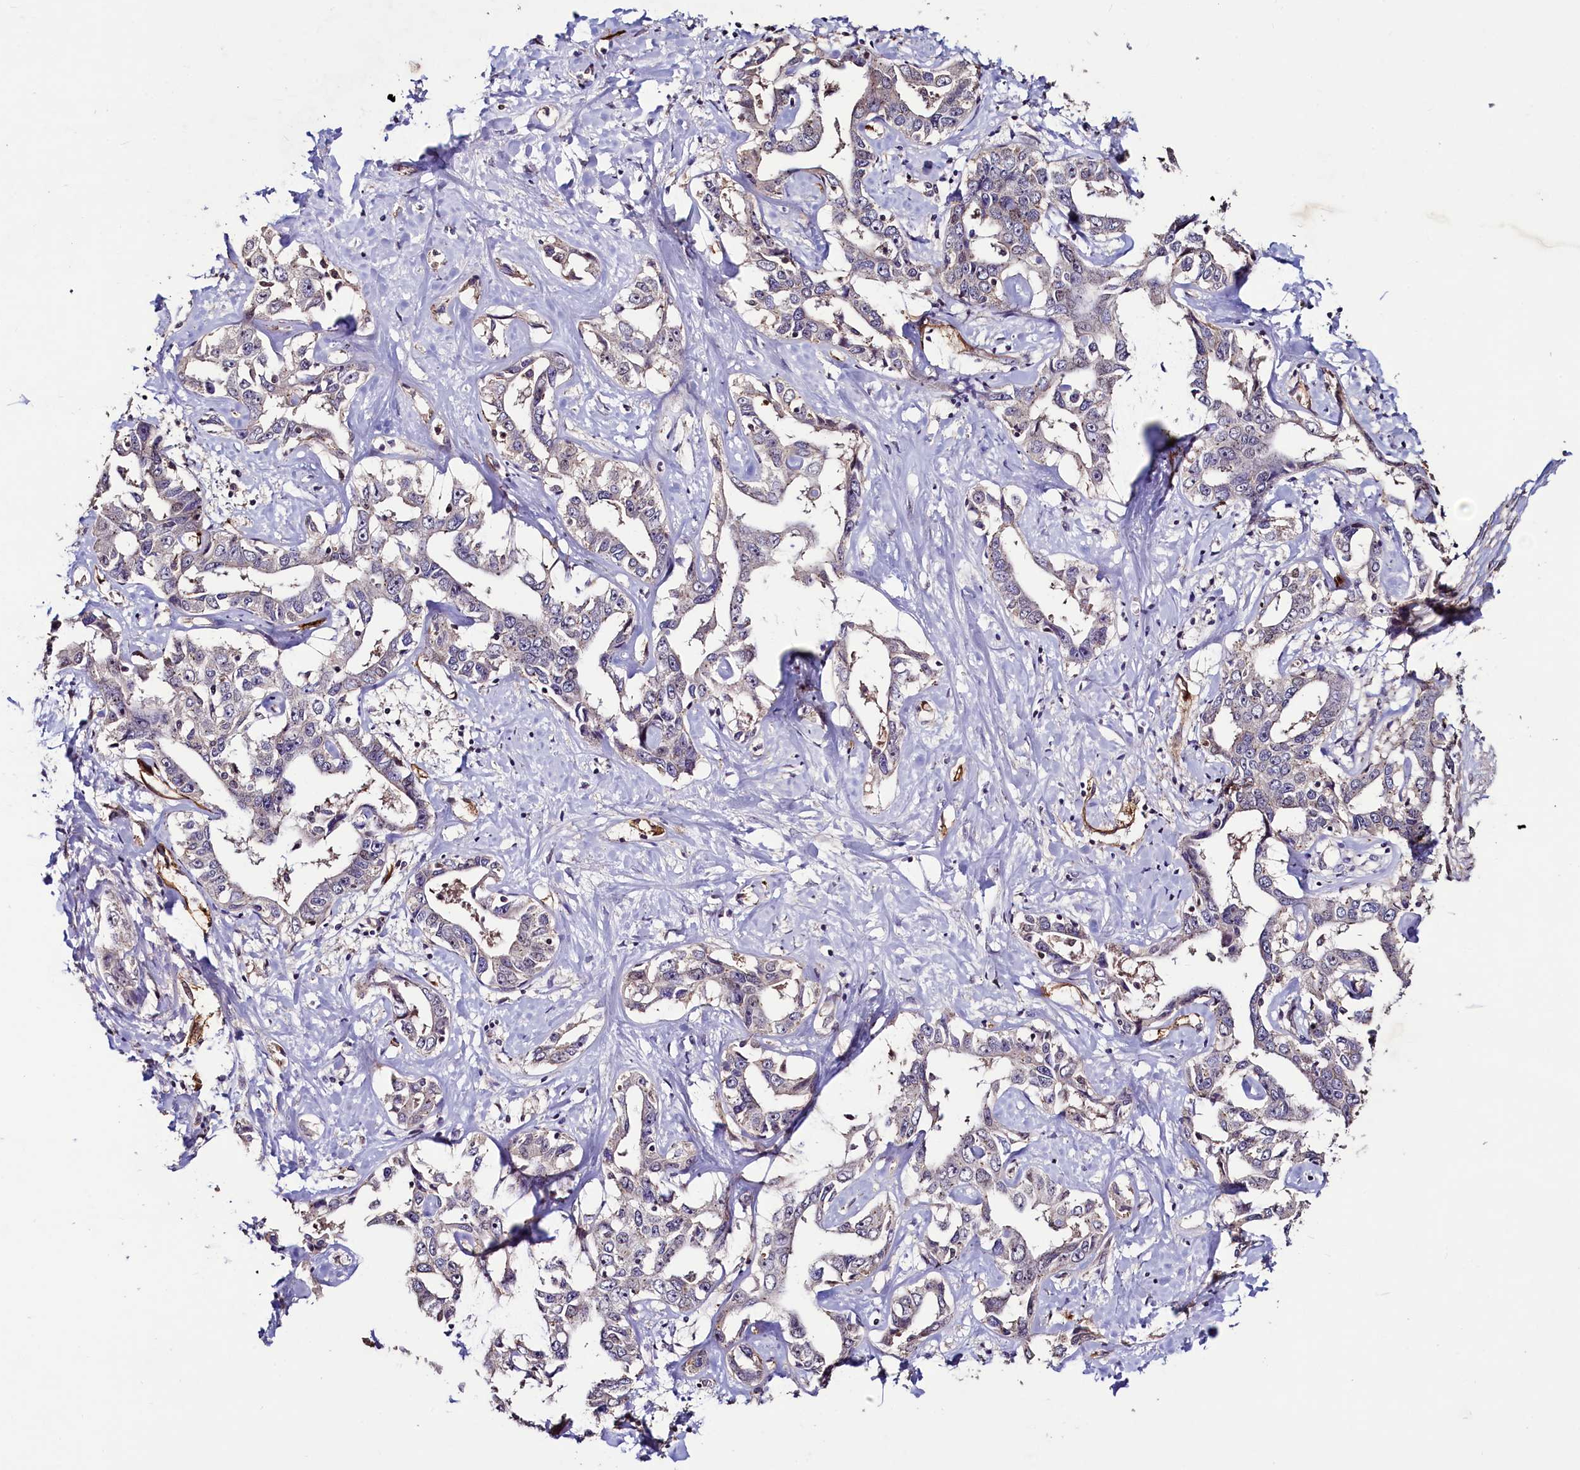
{"staining": {"intensity": "weak", "quantity": "<25%", "location": "cytoplasmic/membranous"}, "tissue": "liver cancer", "cell_type": "Tumor cells", "image_type": "cancer", "snomed": [{"axis": "morphology", "description": "Cholangiocarcinoma"}, {"axis": "topography", "description": "Liver"}], "caption": "This is an immunohistochemistry (IHC) histopathology image of cholangiocarcinoma (liver). There is no expression in tumor cells.", "gene": "PALM", "patient": {"sex": "male", "age": 59}}